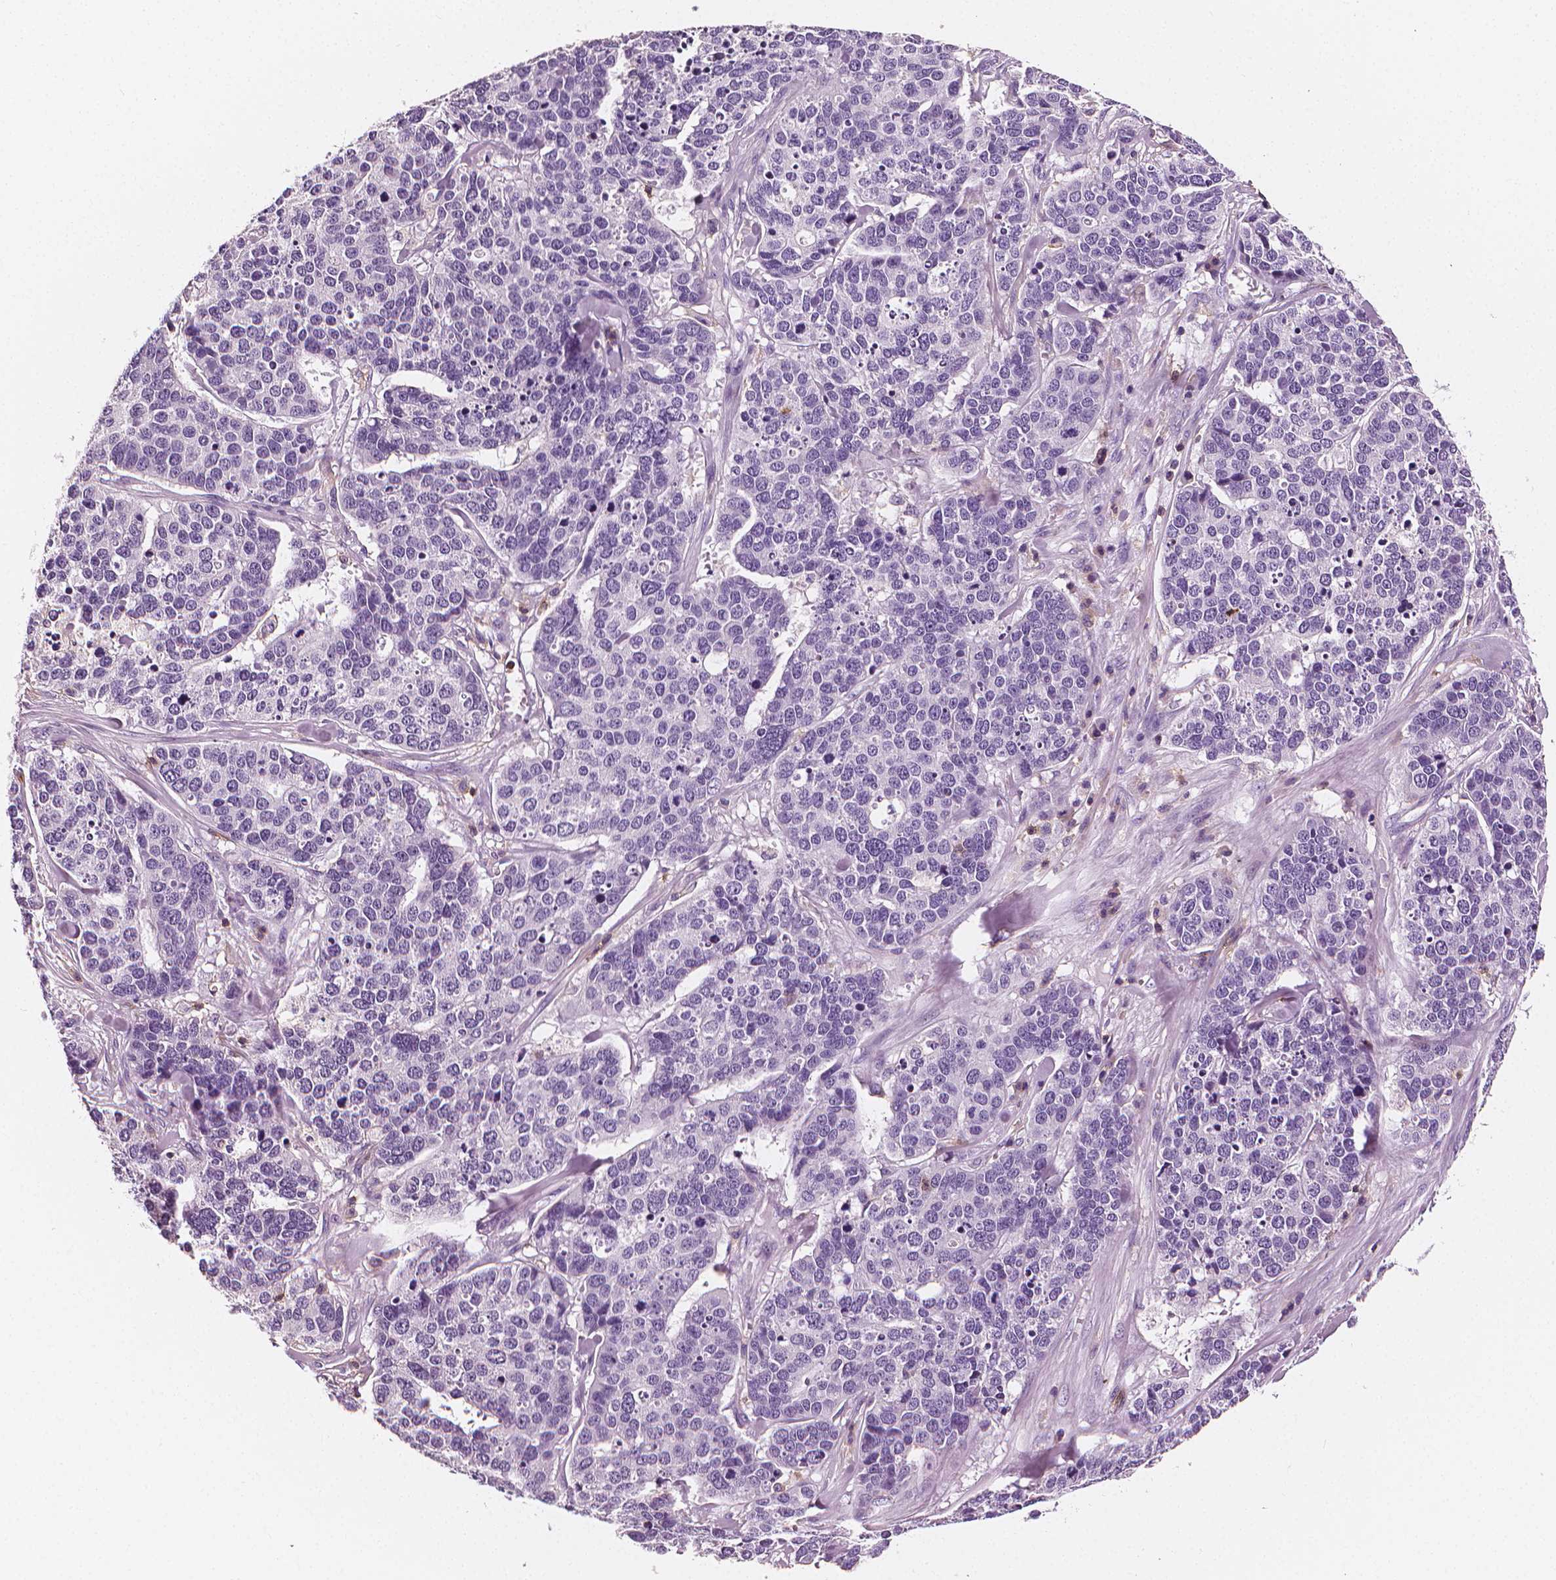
{"staining": {"intensity": "negative", "quantity": "none", "location": "none"}, "tissue": "ovarian cancer", "cell_type": "Tumor cells", "image_type": "cancer", "snomed": [{"axis": "morphology", "description": "Carcinoma, endometroid"}, {"axis": "topography", "description": "Ovary"}], "caption": "The immunohistochemistry micrograph has no significant staining in tumor cells of endometroid carcinoma (ovarian) tissue. (DAB IHC visualized using brightfield microscopy, high magnification).", "gene": "PTPRC", "patient": {"sex": "female", "age": 65}}